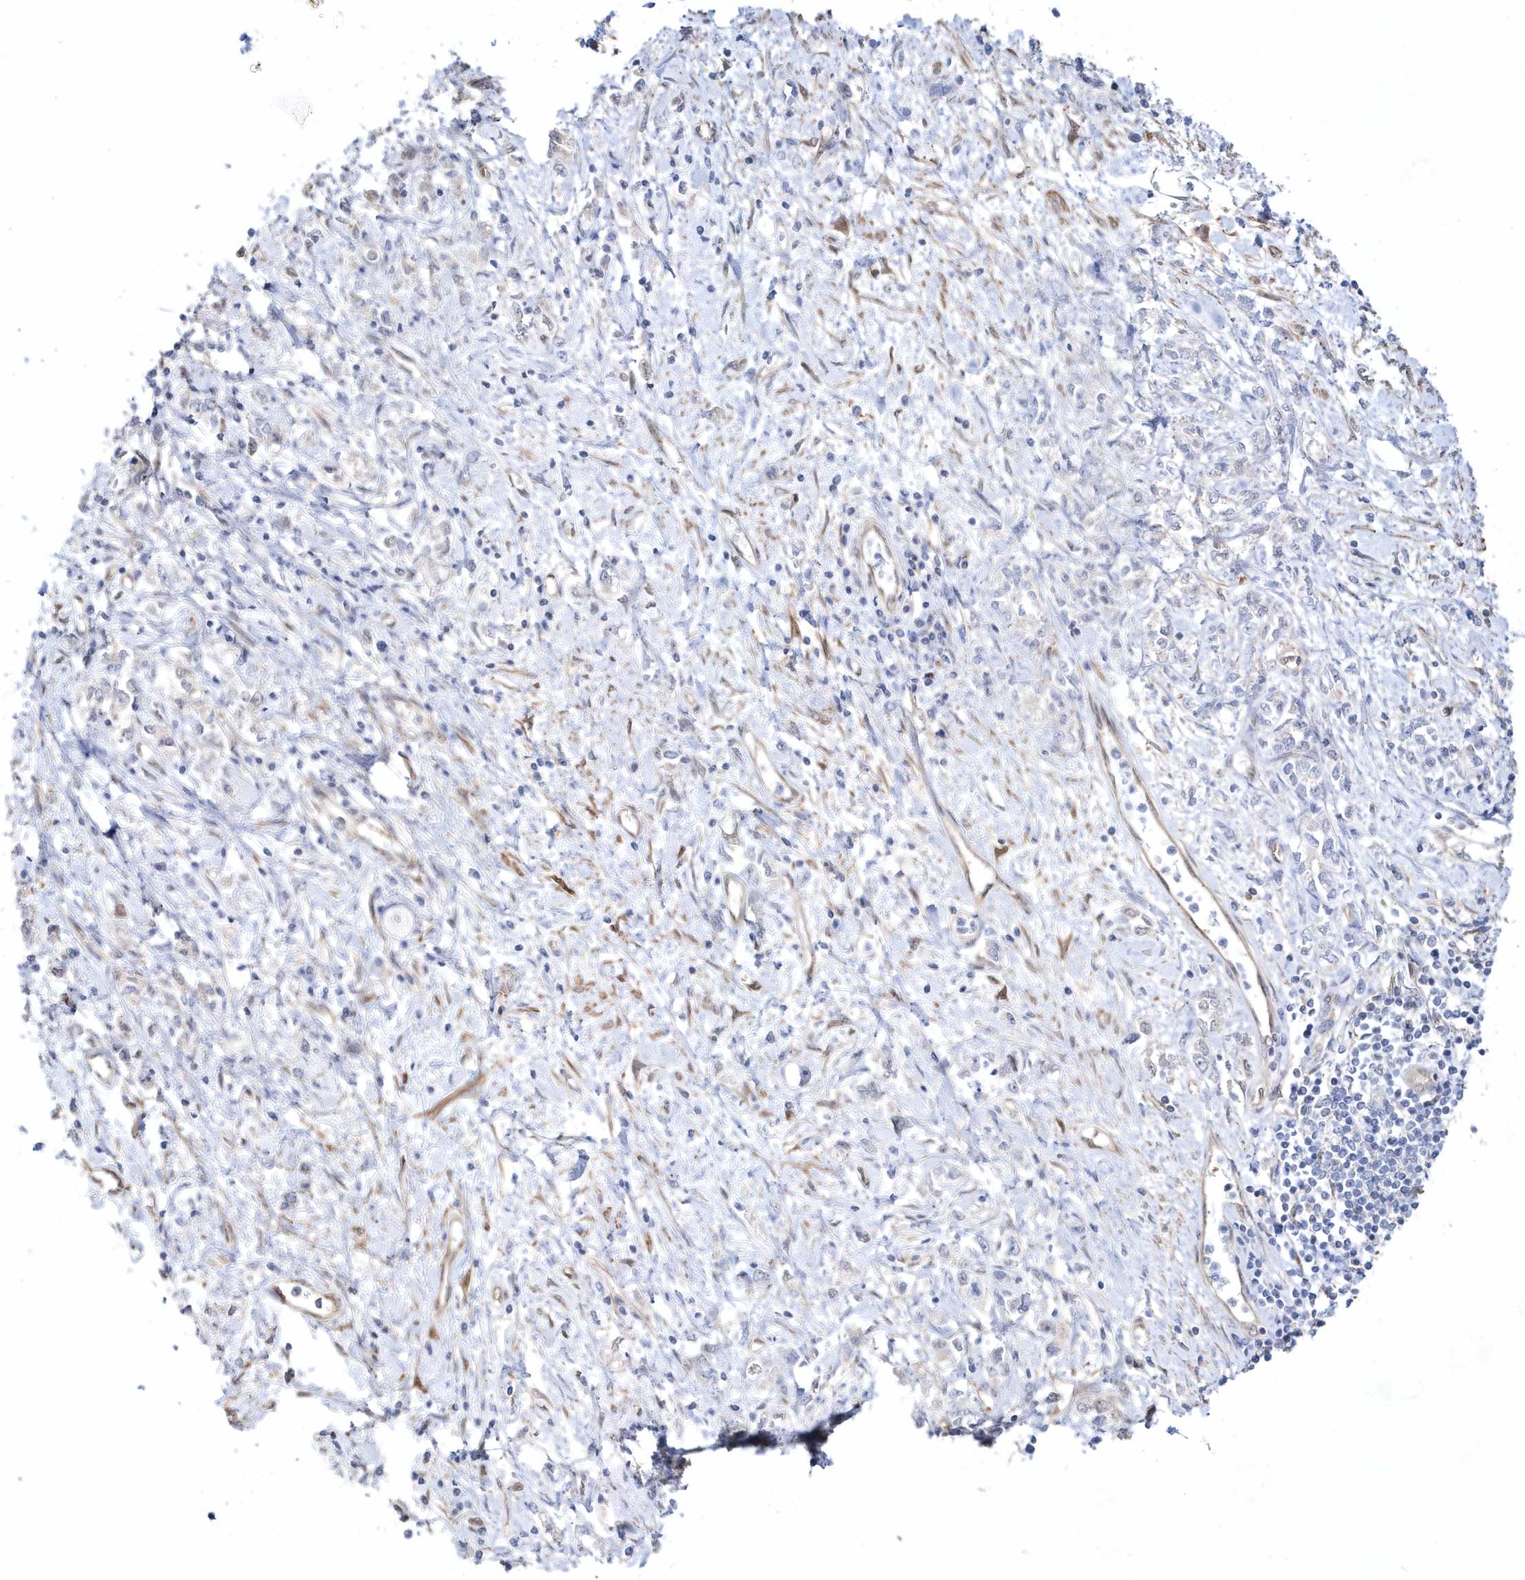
{"staining": {"intensity": "negative", "quantity": "none", "location": "none"}, "tissue": "stomach cancer", "cell_type": "Tumor cells", "image_type": "cancer", "snomed": [{"axis": "morphology", "description": "Adenocarcinoma, NOS"}, {"axis": "topography", "description": "Stomach"}], "caption": "Immunohistochemistry of human stomach adenocarcinoma reveals no staining in tumor cells.", "gene": "BDH2", "patient": {"sex": "female", "age": 76}}